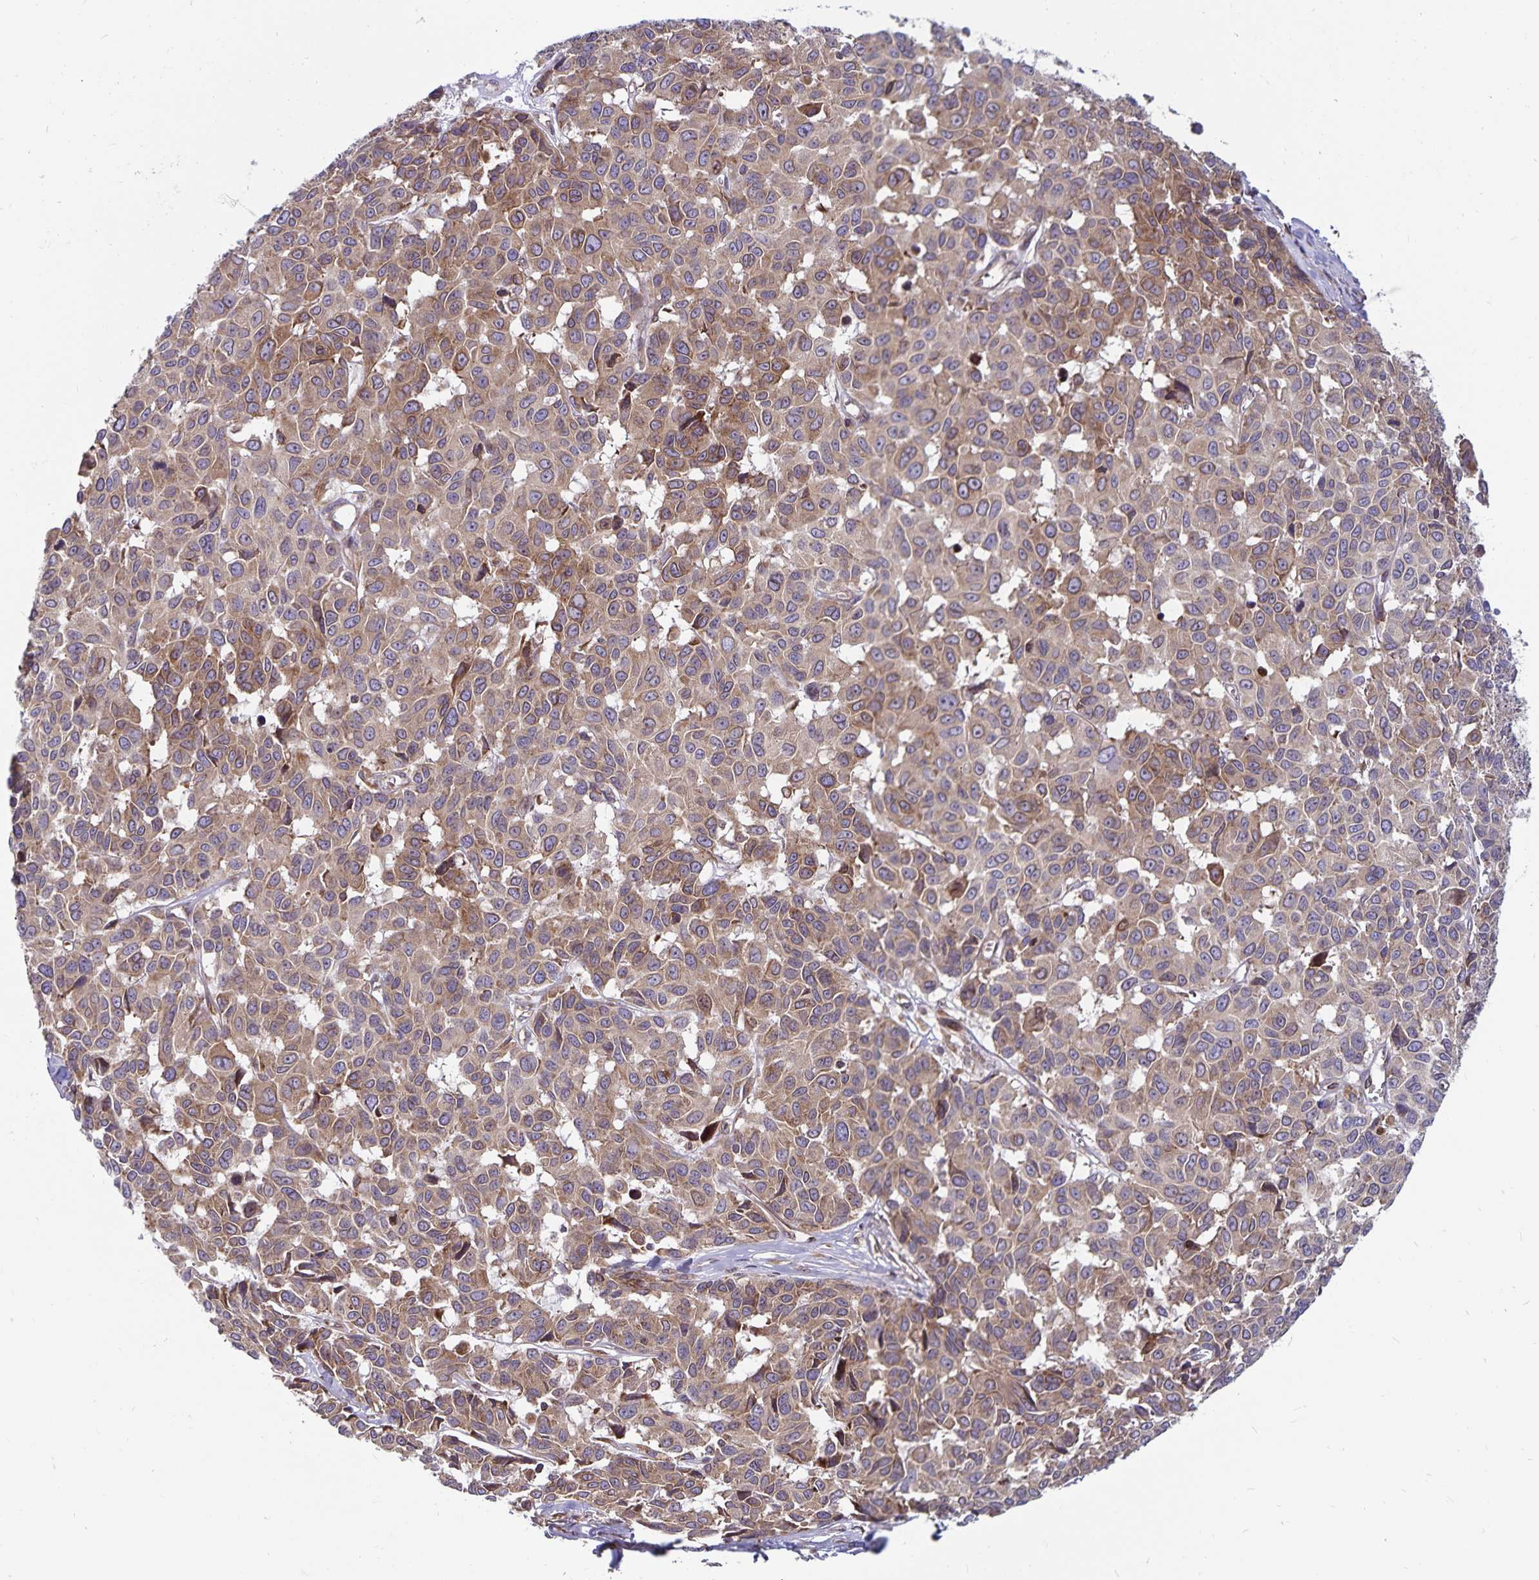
{"staining": {"intensity": "moderate", "quantity": ">75%", "location": "cytoplasmic/membranous"}, "tissue": "melanoma", "cell_type": "Tumor cells", "image_type": "cancer", "snomed": [{"axis": "morphology", "description": "Malignant melanoma, NOS"}, {"axis": "topography", "description": "Skin"}], "caption": "Melanoma stained for a protein demonstrates moderate cytoplasmic/membranous positivity in tumor cells. (DAB (3,3'-diaminobenzidine) IHC with brightfield microscopy, high magnification).", "gene": "SEC62", "patient": {"sex": "female", "age": 66}}